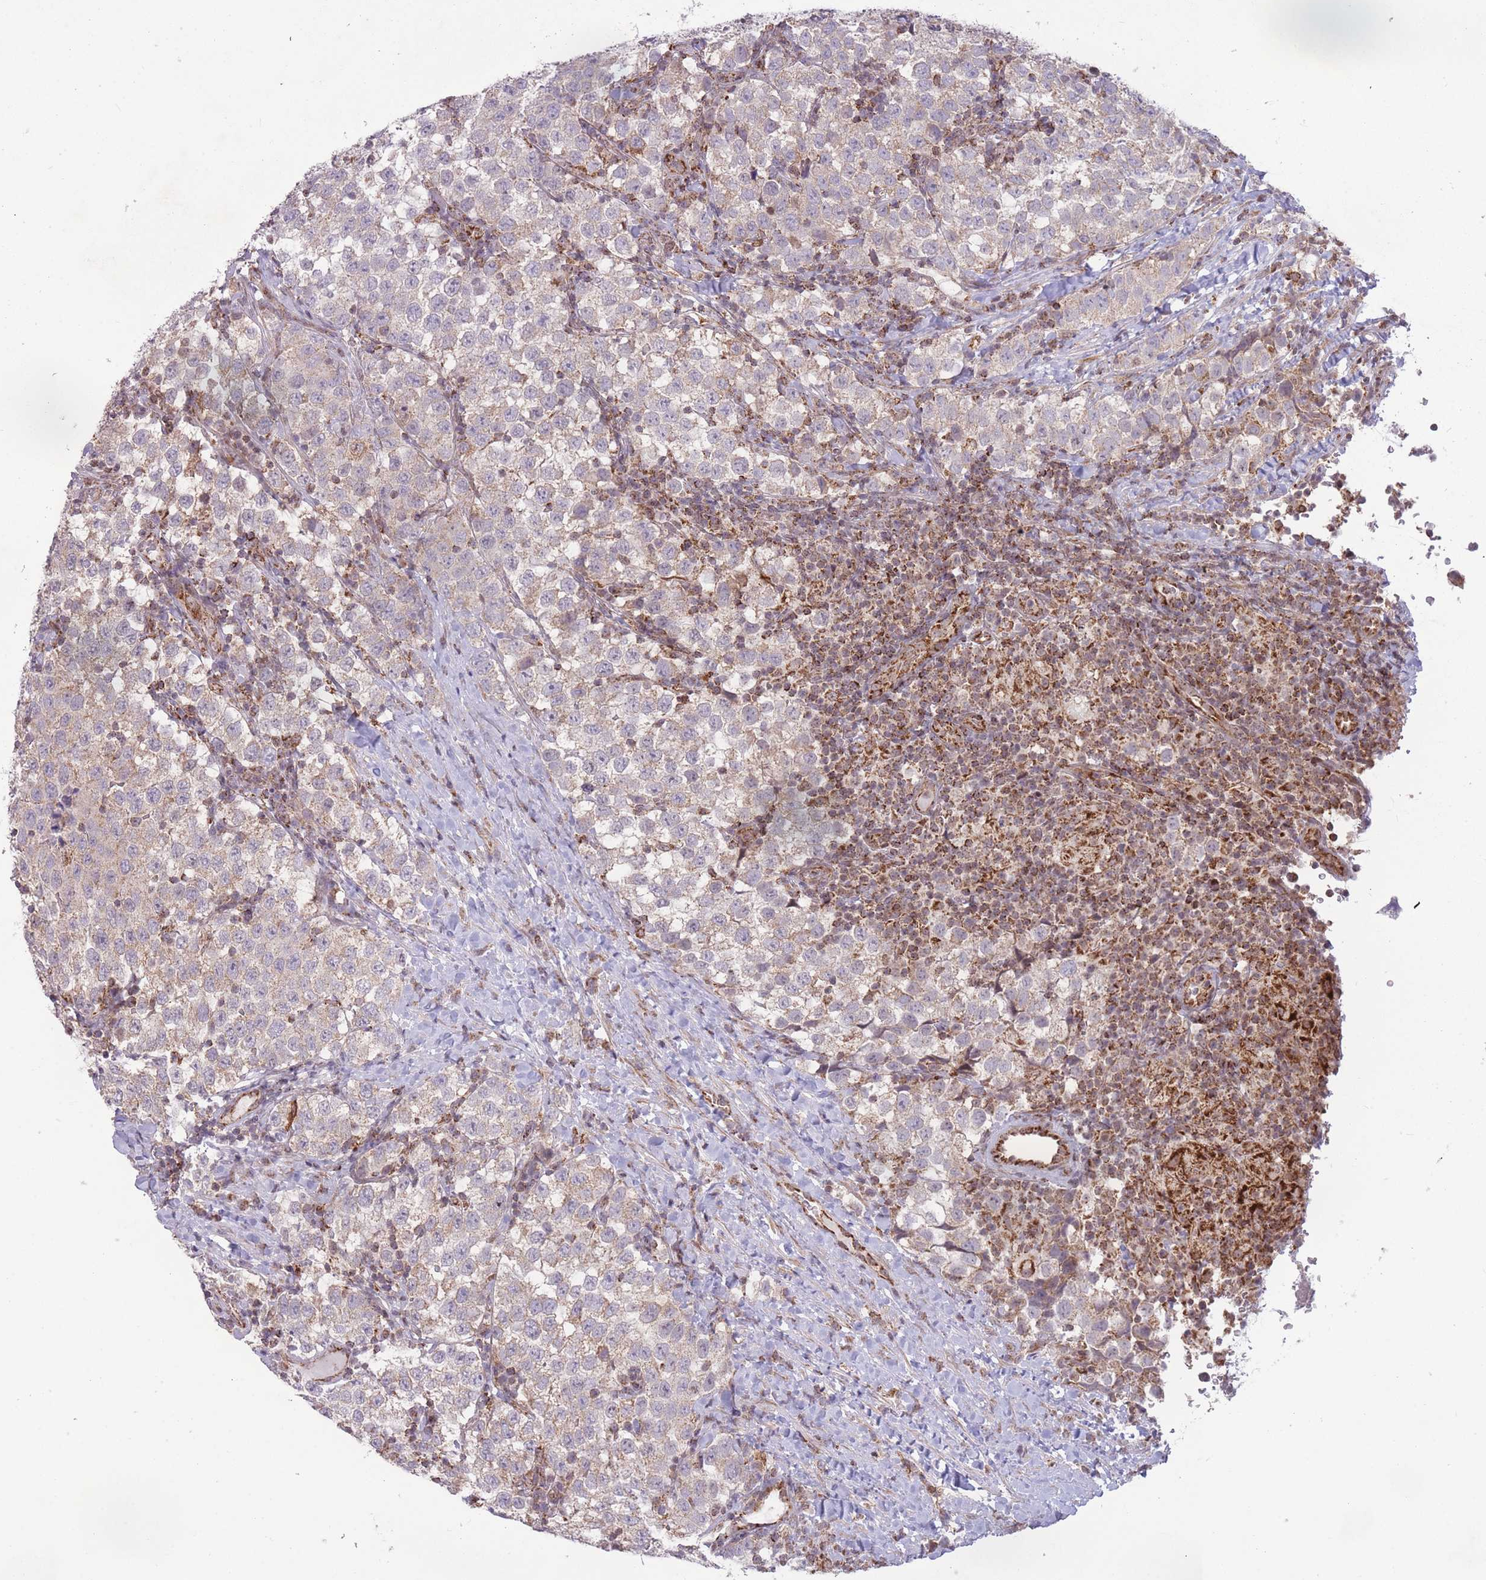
{"staining": {"intensity": "weak", "quantity": "<25%", "location": "cytoplasmic/membranous"}, "tissue": "testis cancer", "cell_type": "Tumor cells", "image_type": "cancer", "snomed": [{"axis": "morphology", "description": "Seminoma, NOS"}, {"axis": "topography", "description": "Testis"}], "caption": "Immunohistochemistry (IHC) histopathology image of neoplastic tissue: testis cancer stained with DAB exhibits no significant protein positivity in tumor cells.", "gene": "DPYSL4", "patient": {"sex": "male", "age": 34}}